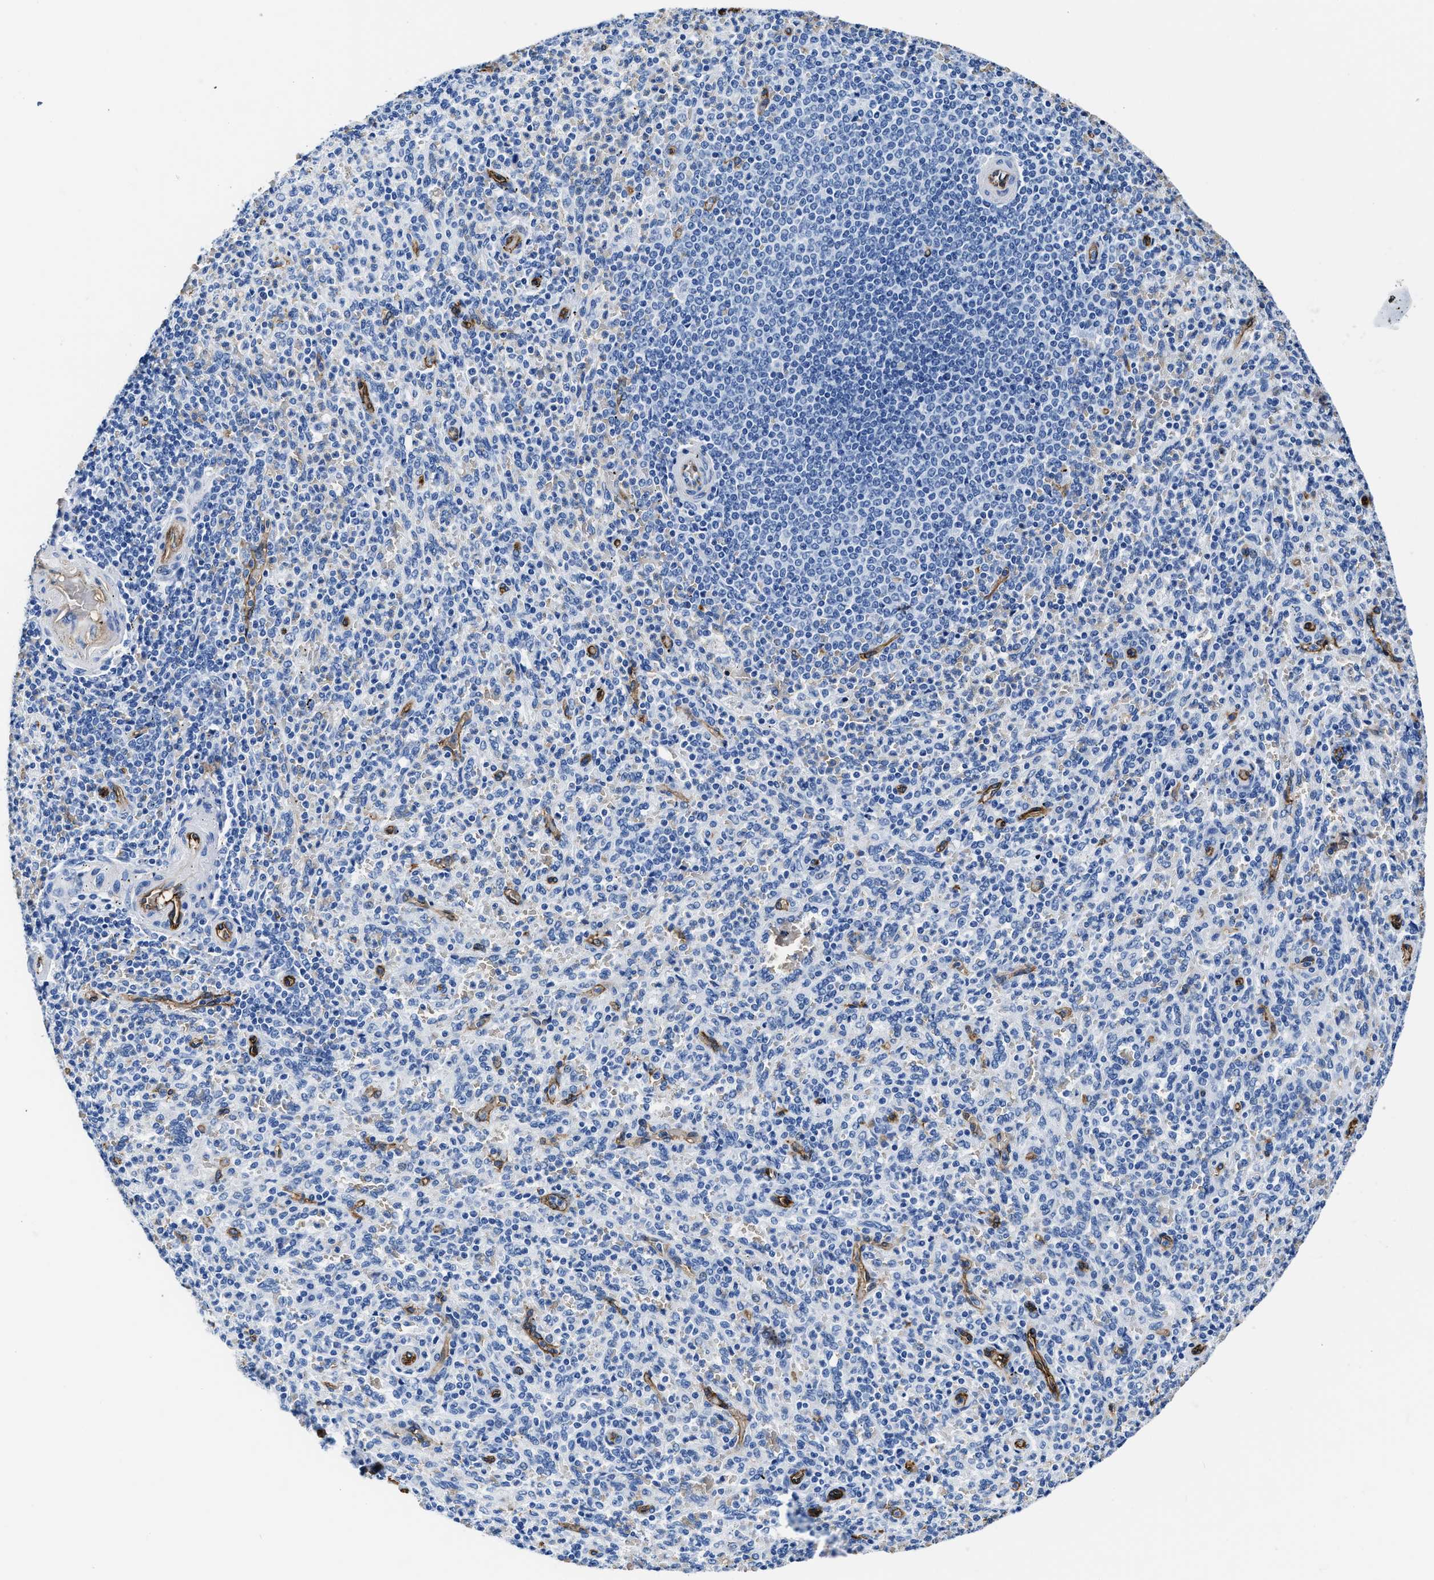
{"staining": {"intensity": "negative", "quantity": "none", "location": "none"}, "tissue": "spleen", "cell_type": "Cells in red pulp", "image_type": "normal", "snomed": [{"axis": "morphology", "description": "Normal tissue, NOS"}, {"axis": "topography", "description": "Spleen"}], "caption": "DAB (3,3'-diaminobenzidine) immunohistochemical staining of benign human spleen demonstrates no significant expression in cells in red pulp. (DAB immunohistochemistry with hematoxylin counter stain).", "gene": "AQP1", "patient": {"sex": "male", "age": 36}}